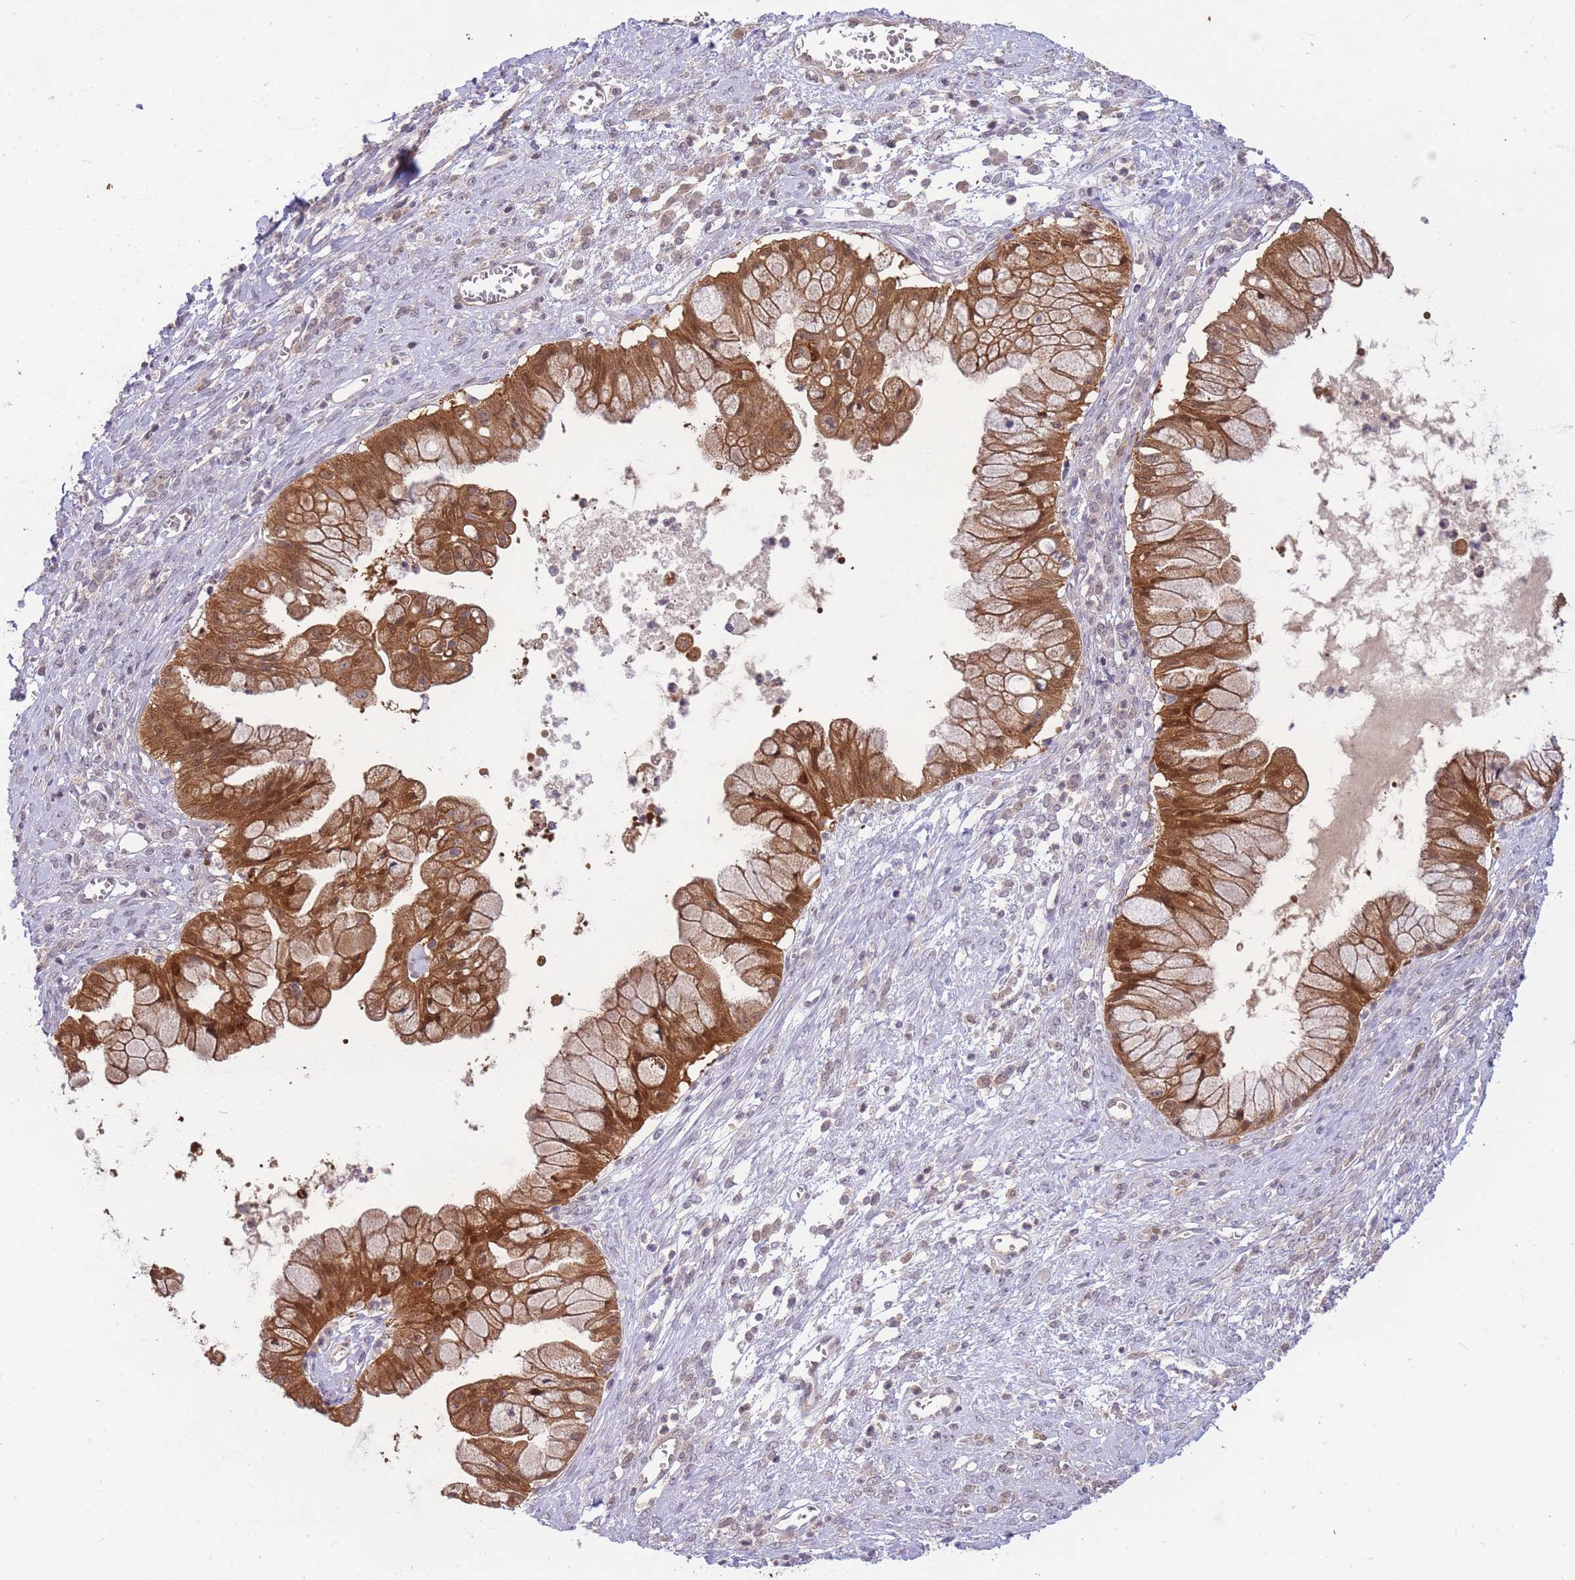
{"staining": {"intensity": "strong", "quantity": ">75%", "location": "cytoplasmic/membranous,nuclear"}, "tissue": "ovarian cancer", "cell_type": "Tumor cells", "image_type": "cancer", "snomed": [{"axis": "morphology", "description": "Cystadenocarcinoma, mucinous, NOS"}, {"axis": "topography", "description": "Ovary"}], "caption": "Protein staining shows strong cytoplasmic/membranous and nuclear positivity in approximately >75% of tumor cells in mucinous cystadenocarcinoma (ovarian).", "gene": "SMC6", "patient": {"sex": "female", "age": 70}}